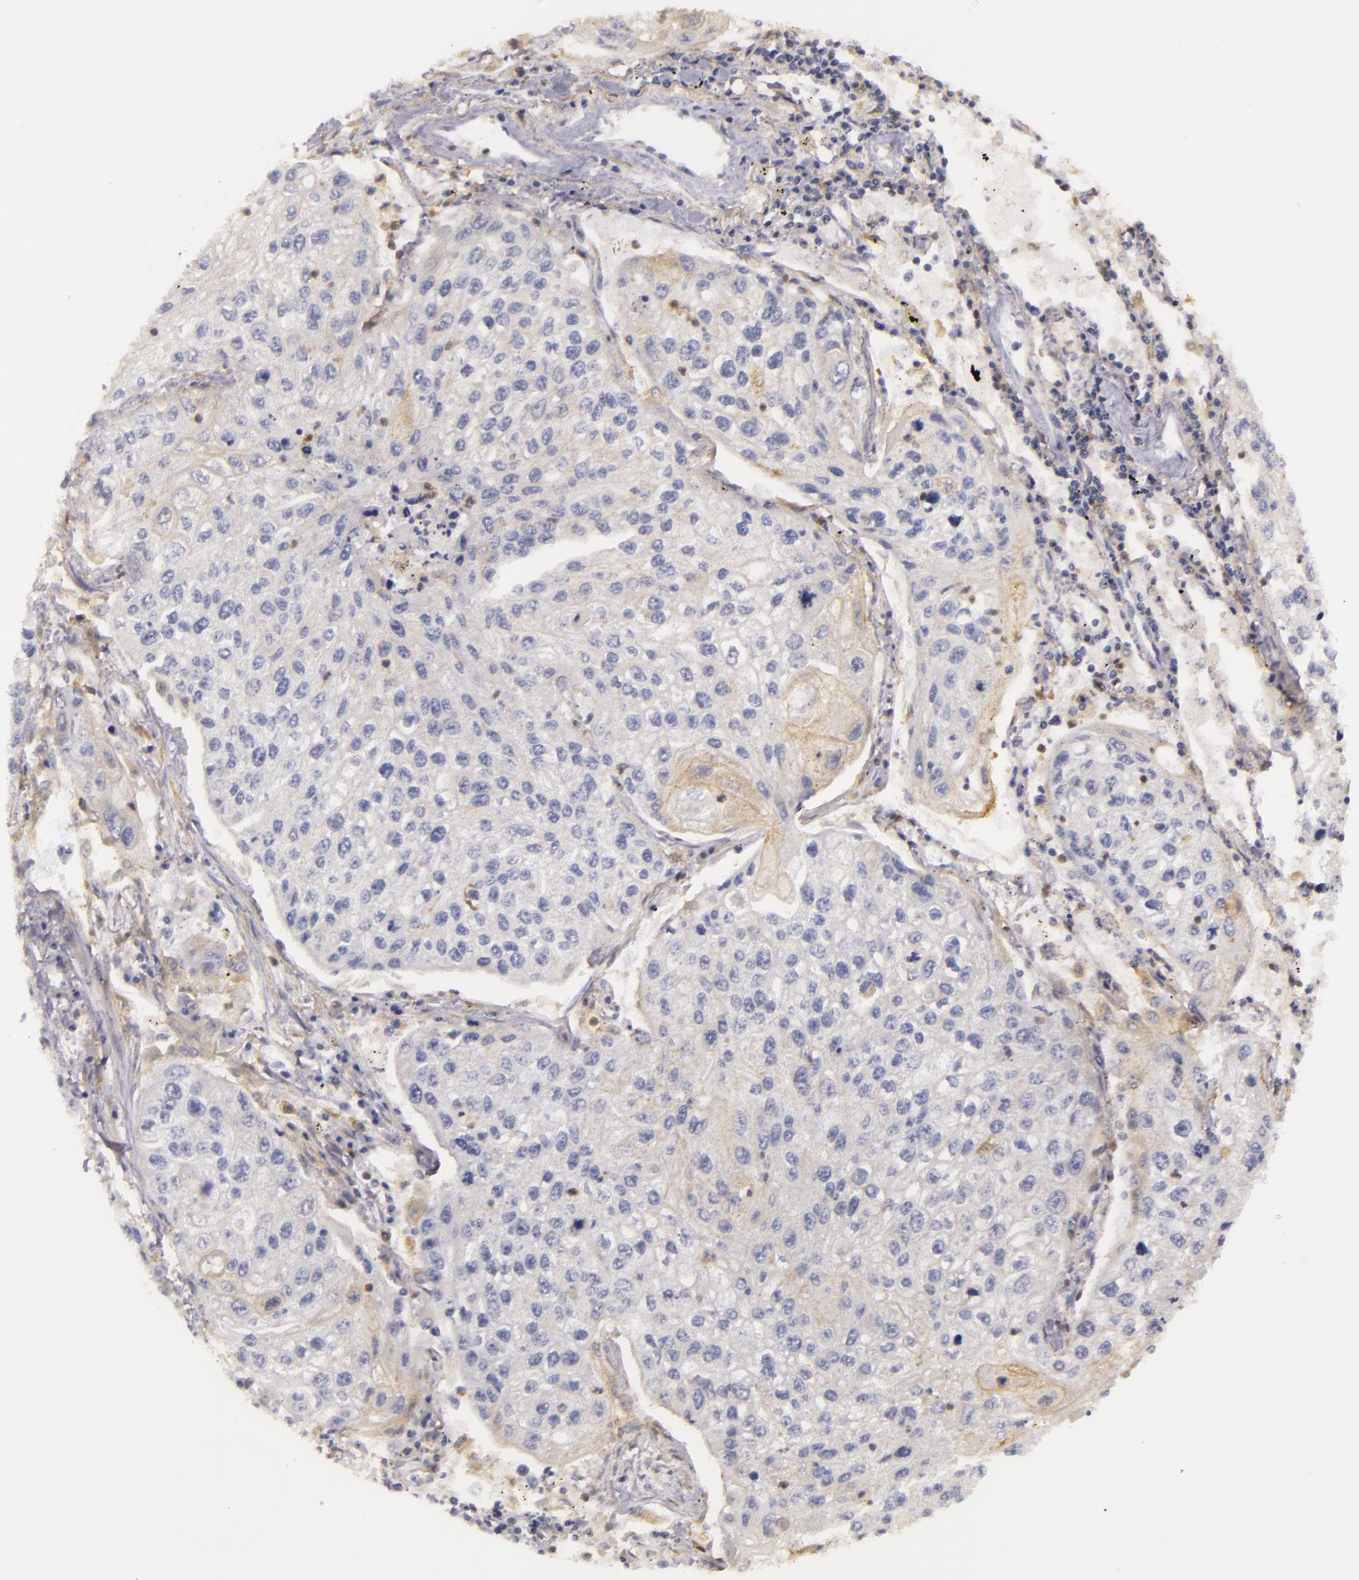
{"staining": {"intensity": "weak", "quantity": "<25%", "location": "cytoplasmic/membranous"}, "tissue": "lung cancer", "cell_type": "Tumor cells", "image_type": "cancer", "snomed": [{"axis": "morphology", "description": "Squamous cell carcinoma, NOS"}, {"axis": "topography", "description": "Lung"}], "caption": "Human lung cancer stained for a protein using immunohistochemistry exhibits no expression in tumor cells.", "gene": "TOM1", "patient": {"sex": "male", "age": 75}}